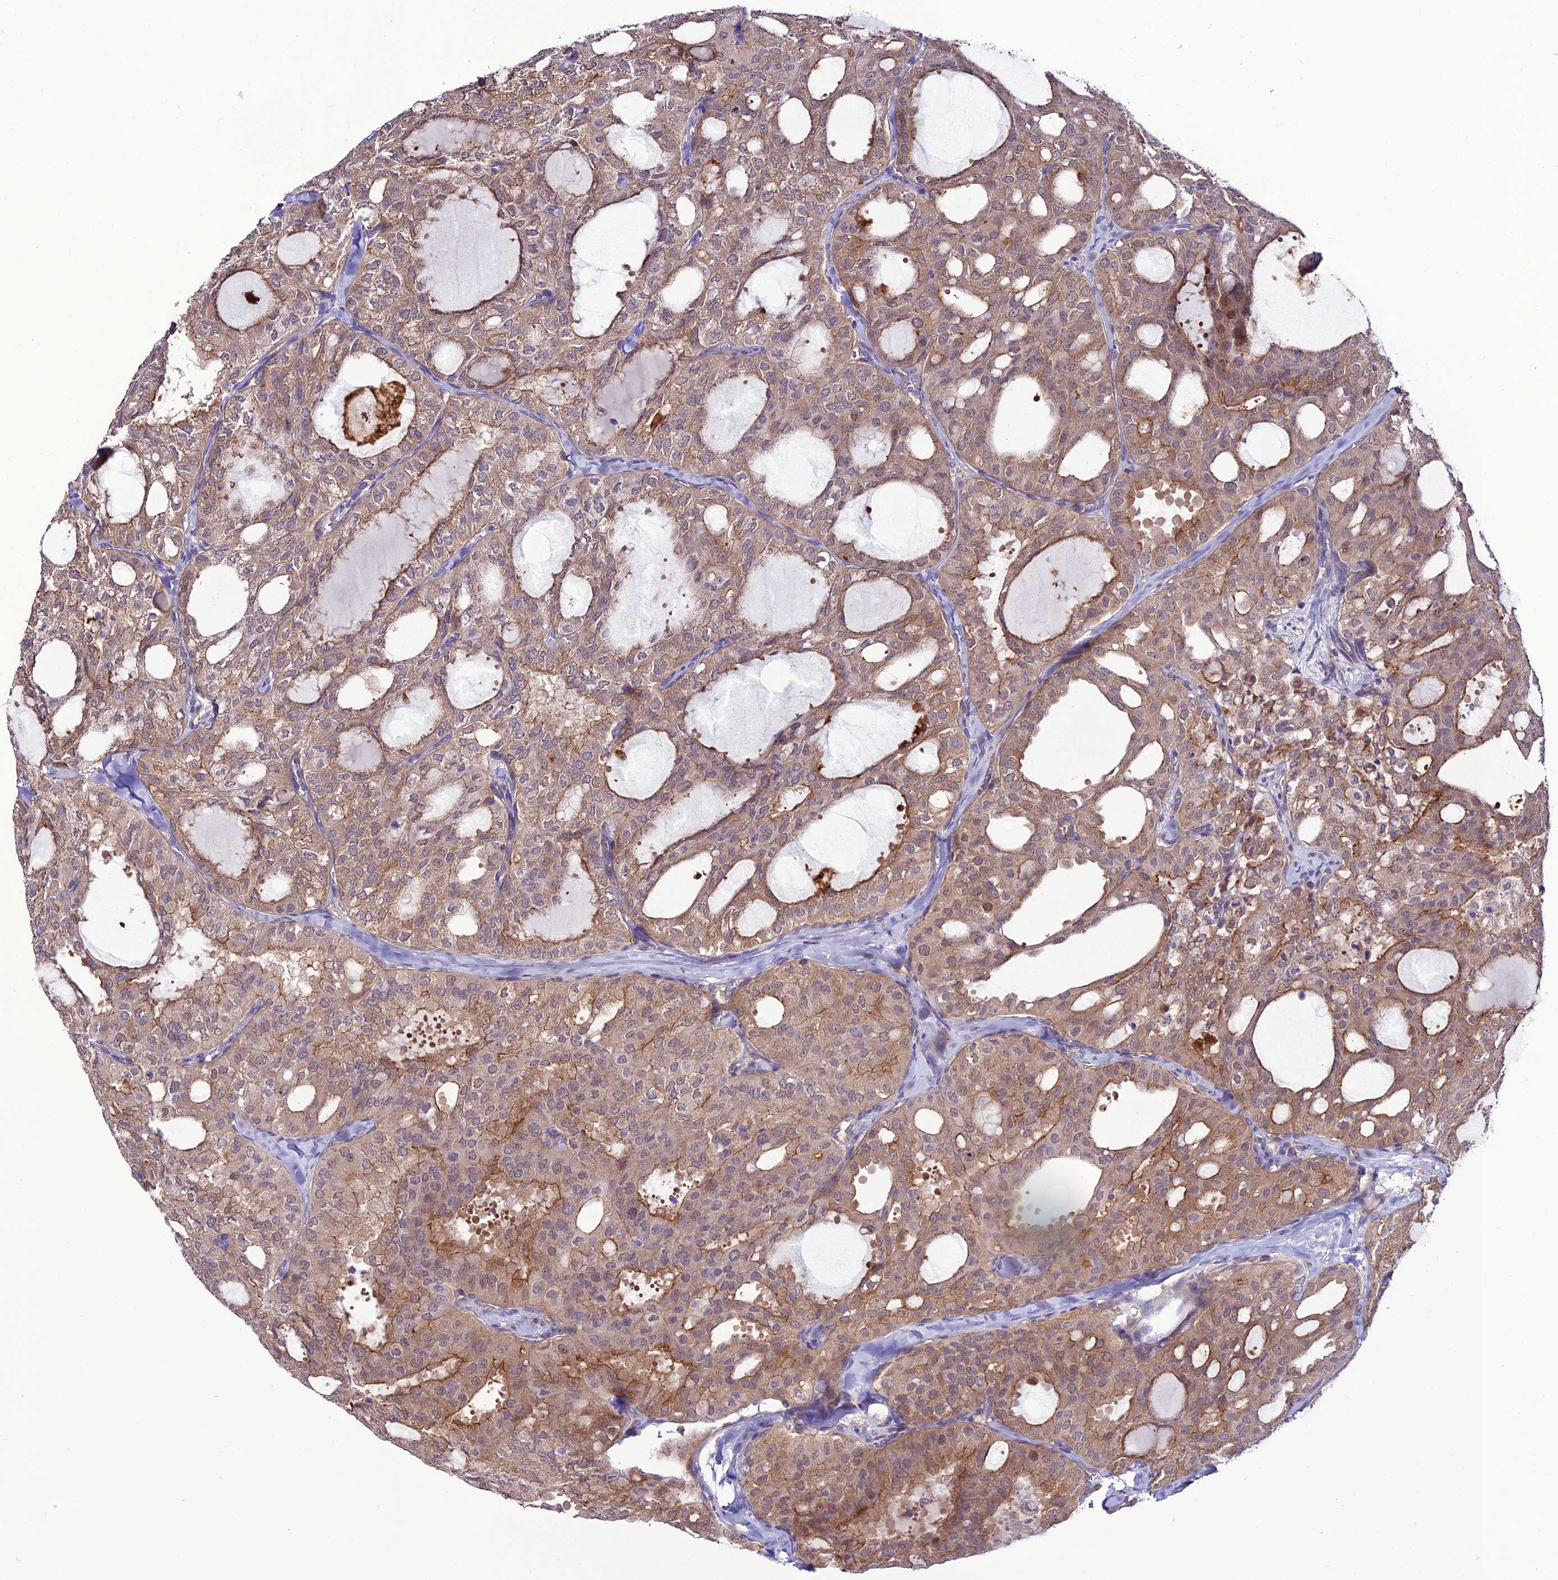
{"staining": {"intensity": "moderate", "quantity": ">75%", "location": "cytoplasmic/membranous"}, "tissue": "thyroid cancer", "cell_type": "Tumor cells", "image_type": "cancer", "snomed": [{"axis": "morphology", "description": "Follicular adenoma carcinoma, NOS"}, {"axis": "topography", "description": "Thyroid gland"}], "caption": "Immunohistochemistry (IHC) of follicular adenoma carcinoma (thyroid) displays medium levels of moderate cytoplasmic/membranous positivity in approximately >75% of tumor cells.", "gene": "PPIL3", "patient": {"sex": "male", "age": 75}}